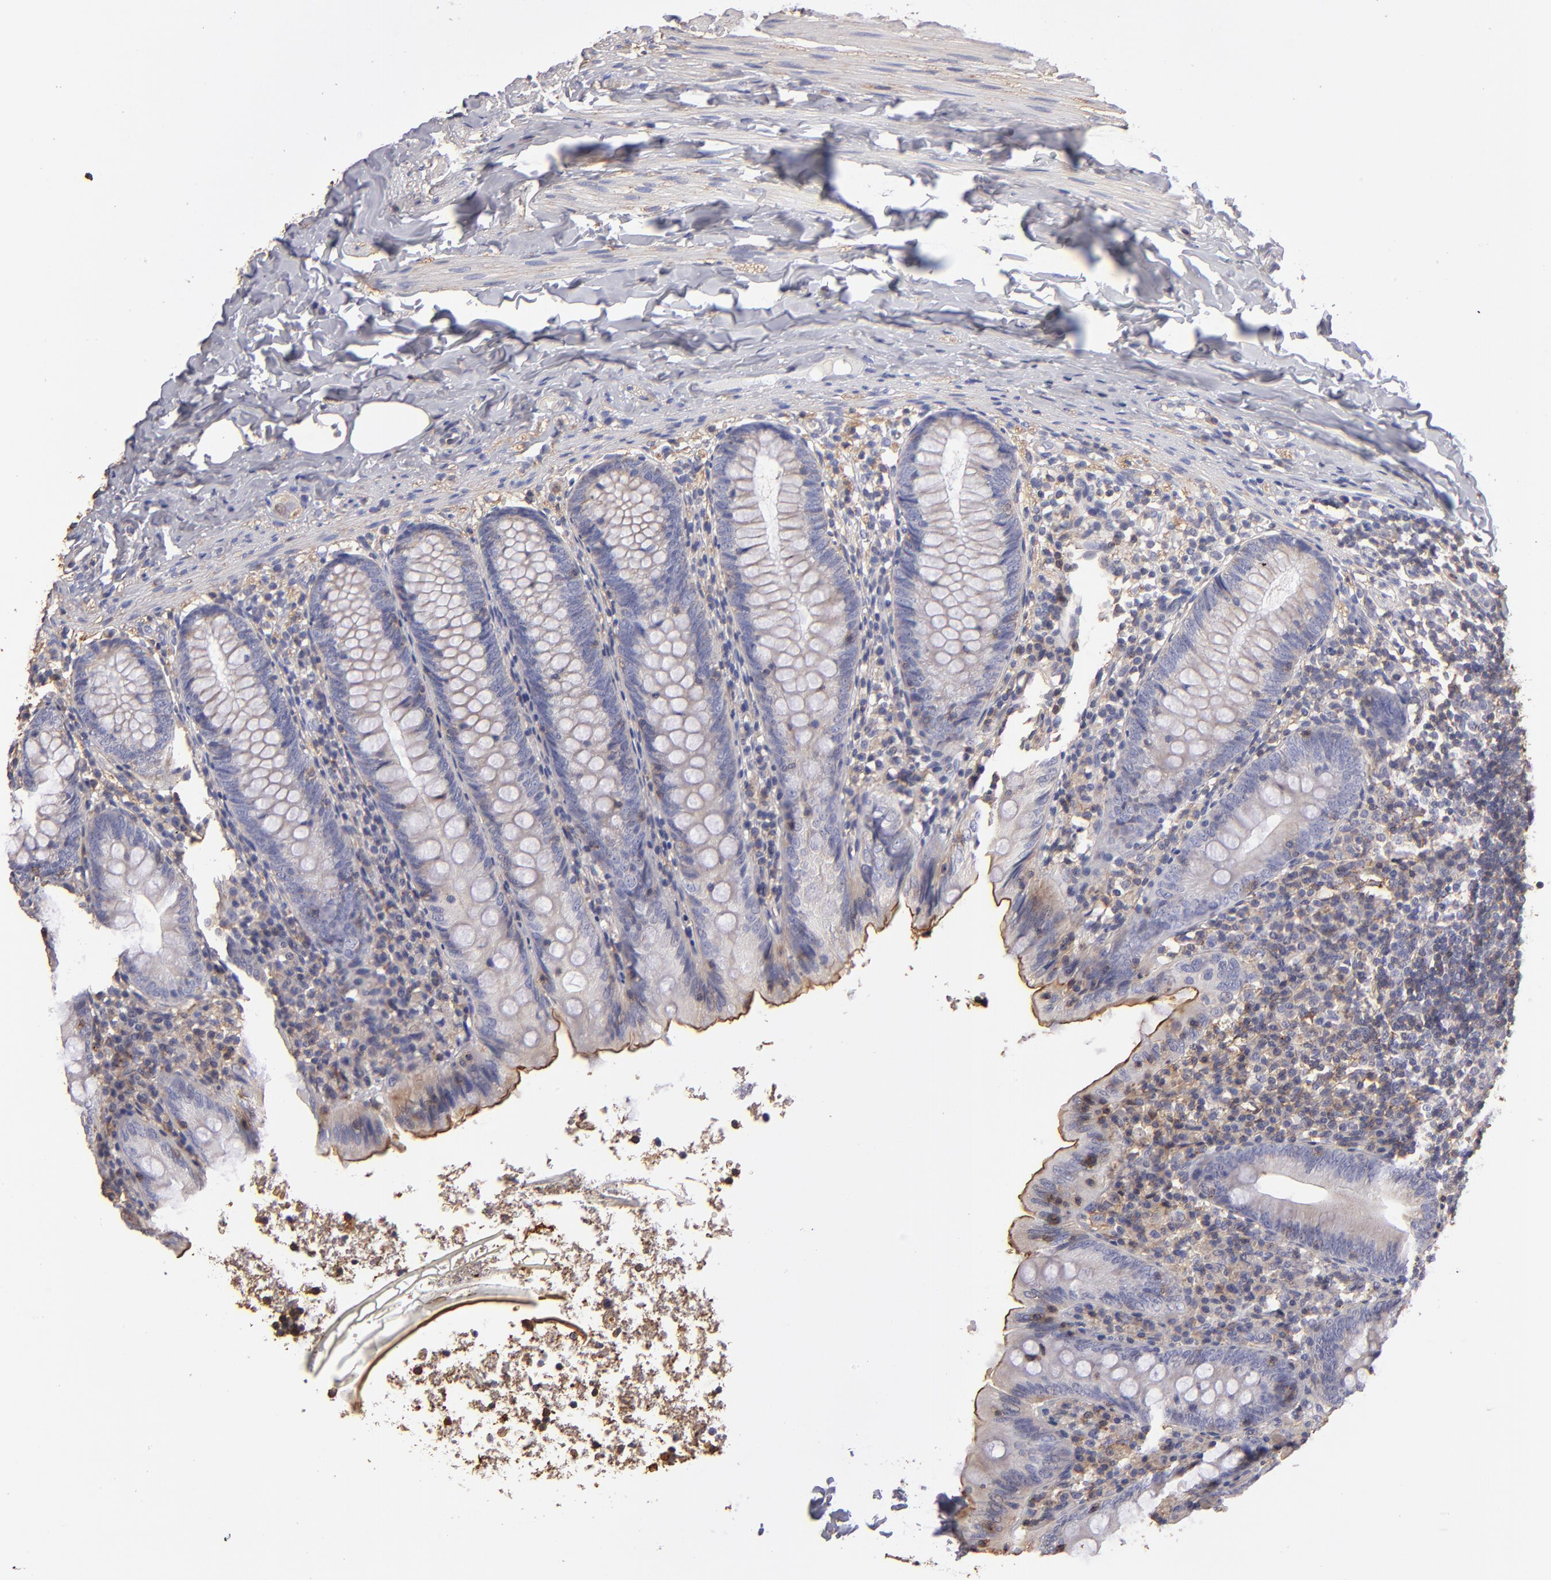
{"staining": {"intensity": "weak", "quantity": ">75%", "location": "cytoplasmic/membranous"}, "tissue": "appendix", "cell_type": "Glandular cells", "image_type": "normal", "snomed": [{"axis": "morphology", "description": "Normal tissue, NOS"}, {"axis": "topography", "description": "Appendix"}], "caption": "Immunohistochemistry (IHC) photomicrograph of unremarkable human appendix stained for a protein (brown), which demonstrates low levels of weak cytoplasmic/membranous positivity in approximately >75% of glandular cells.", "gene": "ABCB1", "patient": {"sex": "male", "age": 7}}